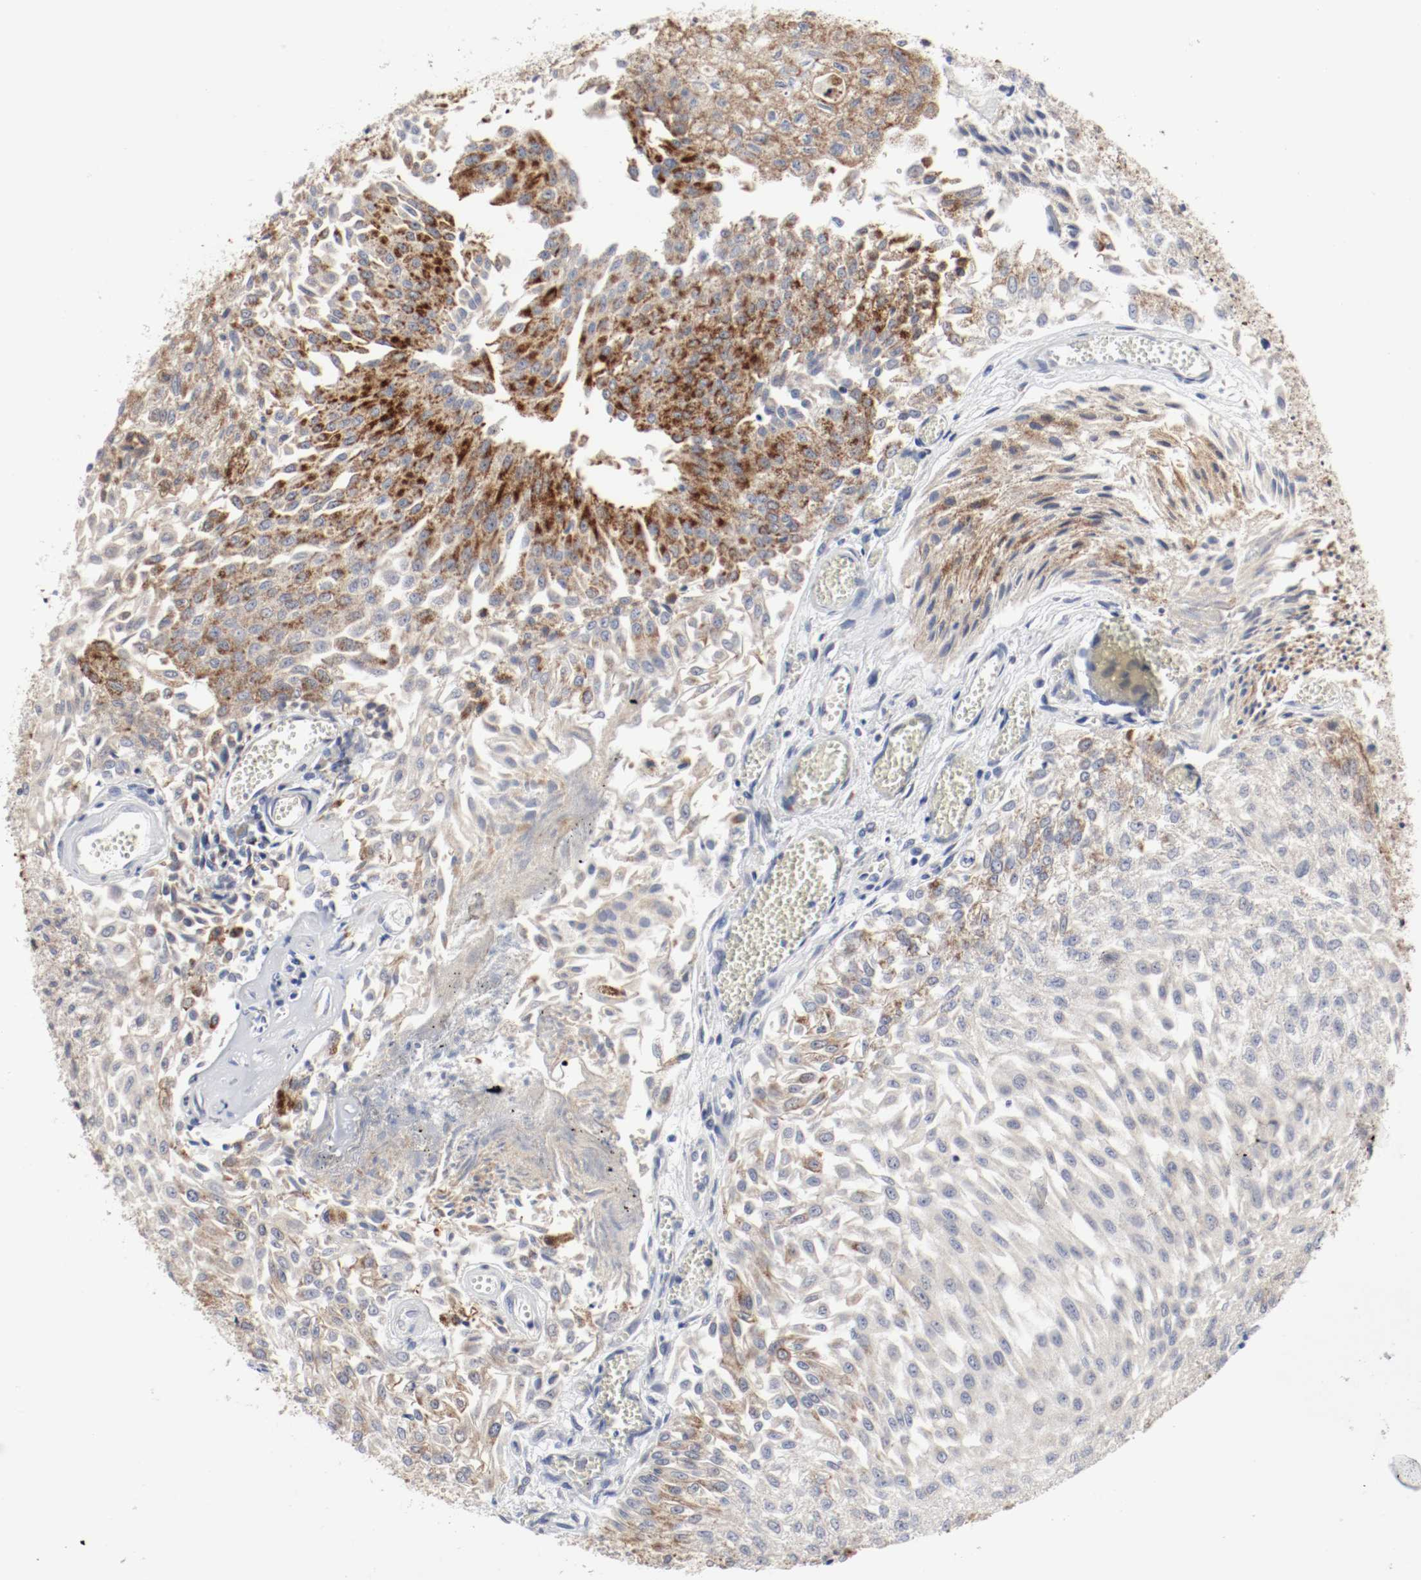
{"staining": {"intensity": "strong", "quantity": "25%-75%", "location": "cytoplasmic/membranous"}, "tissue": "urothelial cancer", "cell_type": "Tumor cells", "image_type": "cancer", "snomed": [{"axis": "morphology", "description": "Urothelial carcinoma, Low grade"}, {"axis": "topography", "description": "Urinary bladder"}], "caption": "This is a histology image of immunohistochemistry staining of low-grade urothelial carcinoma, which shows strong staining in the cytoplasmic/membranous of tumor cells.", "gene": "AFG3L2", "patient": {"sex": "male", "age": 86}}